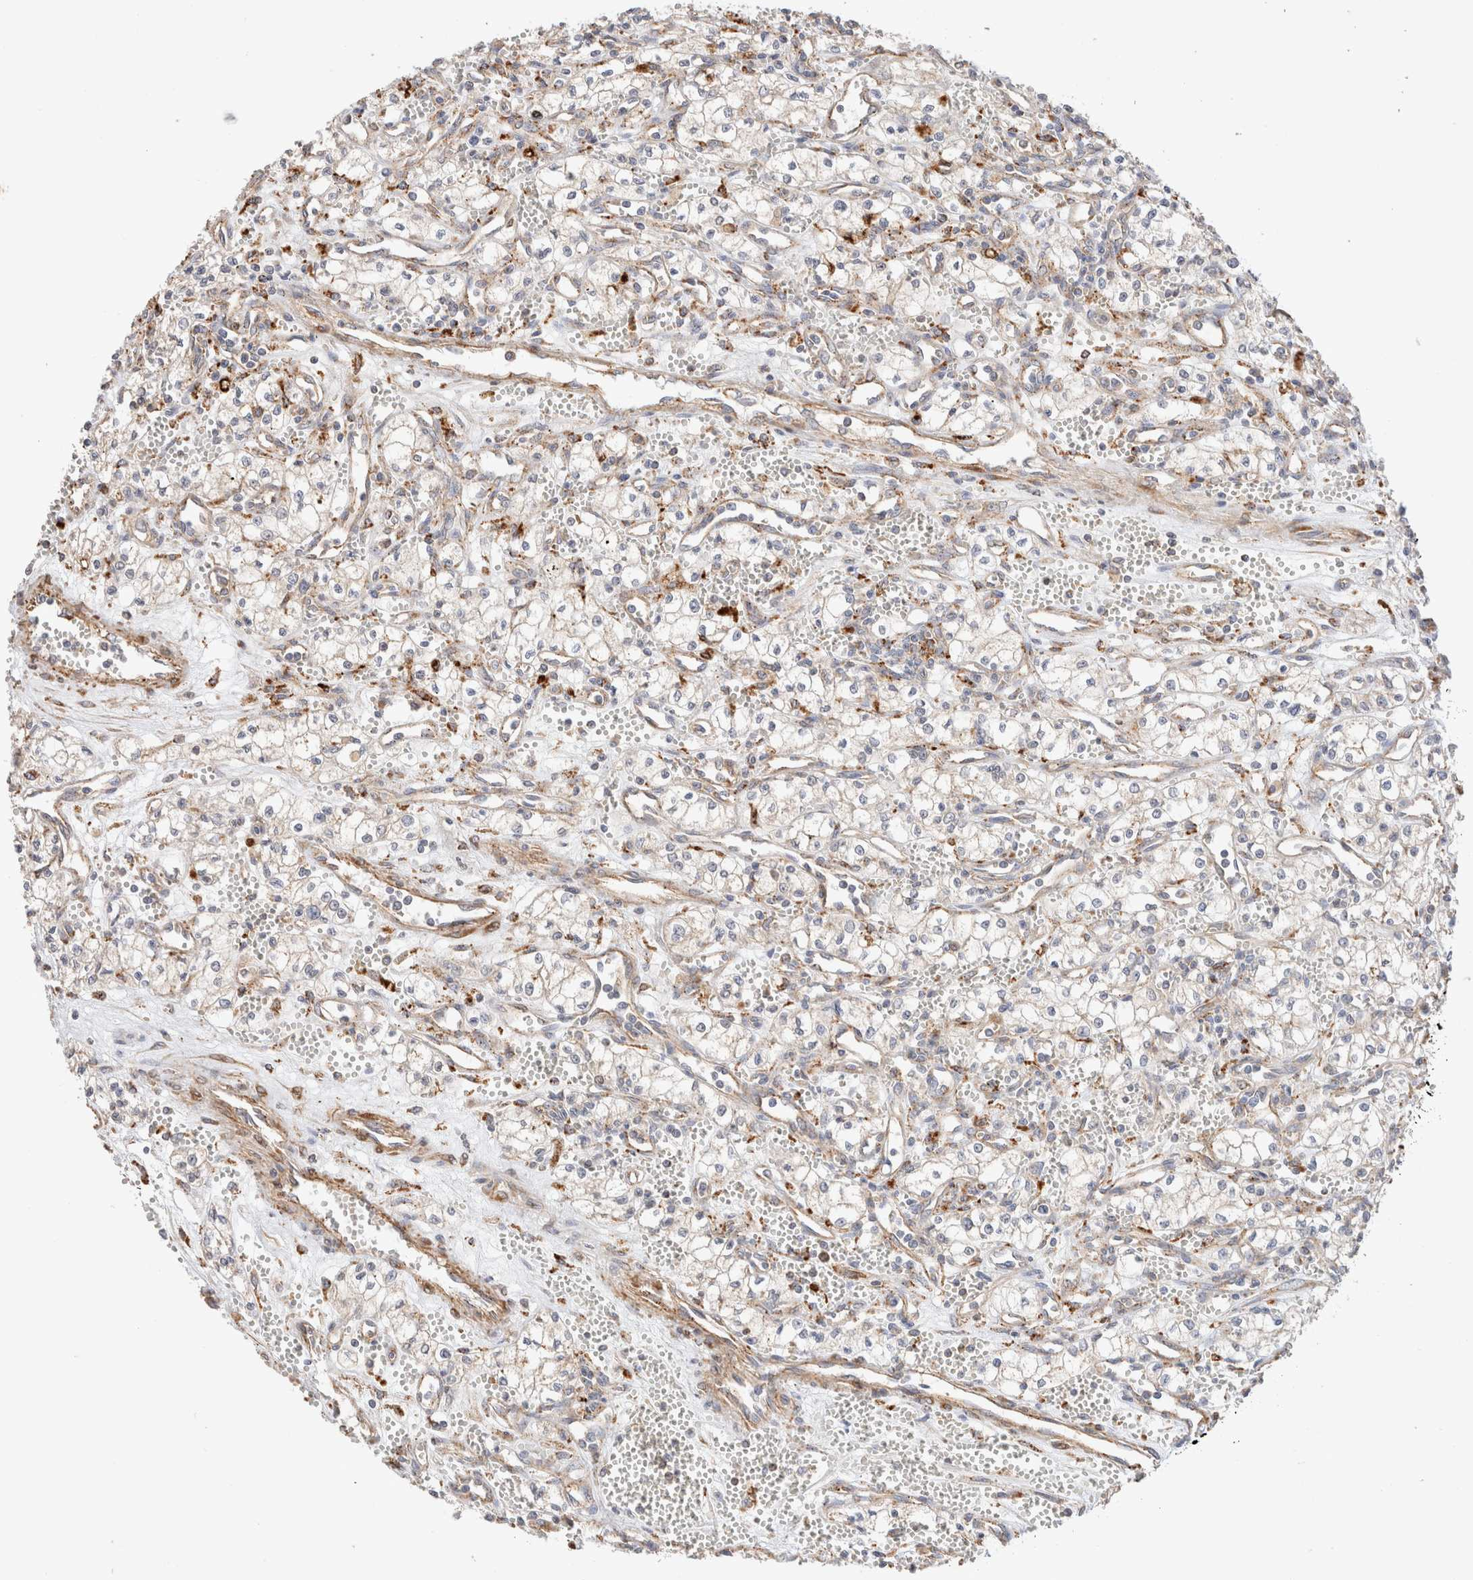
{"staining": {"intensity": "negative", "quantity": "none", "location": "none"}, "tissue": "renal cancer", "cell_type": "Tumor cells", "image_type": "cancer", "snomed": [{"axis": "morphology", "description": "Adenocarcinoma, NOS"}, {"axis": "topography", "description": "Kidney"}], "caption": "Human renal cancer stained for a protein using IHC displays no positivity in tumor cells.", "gene": "RABEPK", "patient": {"sex": "male", "age": 59}}